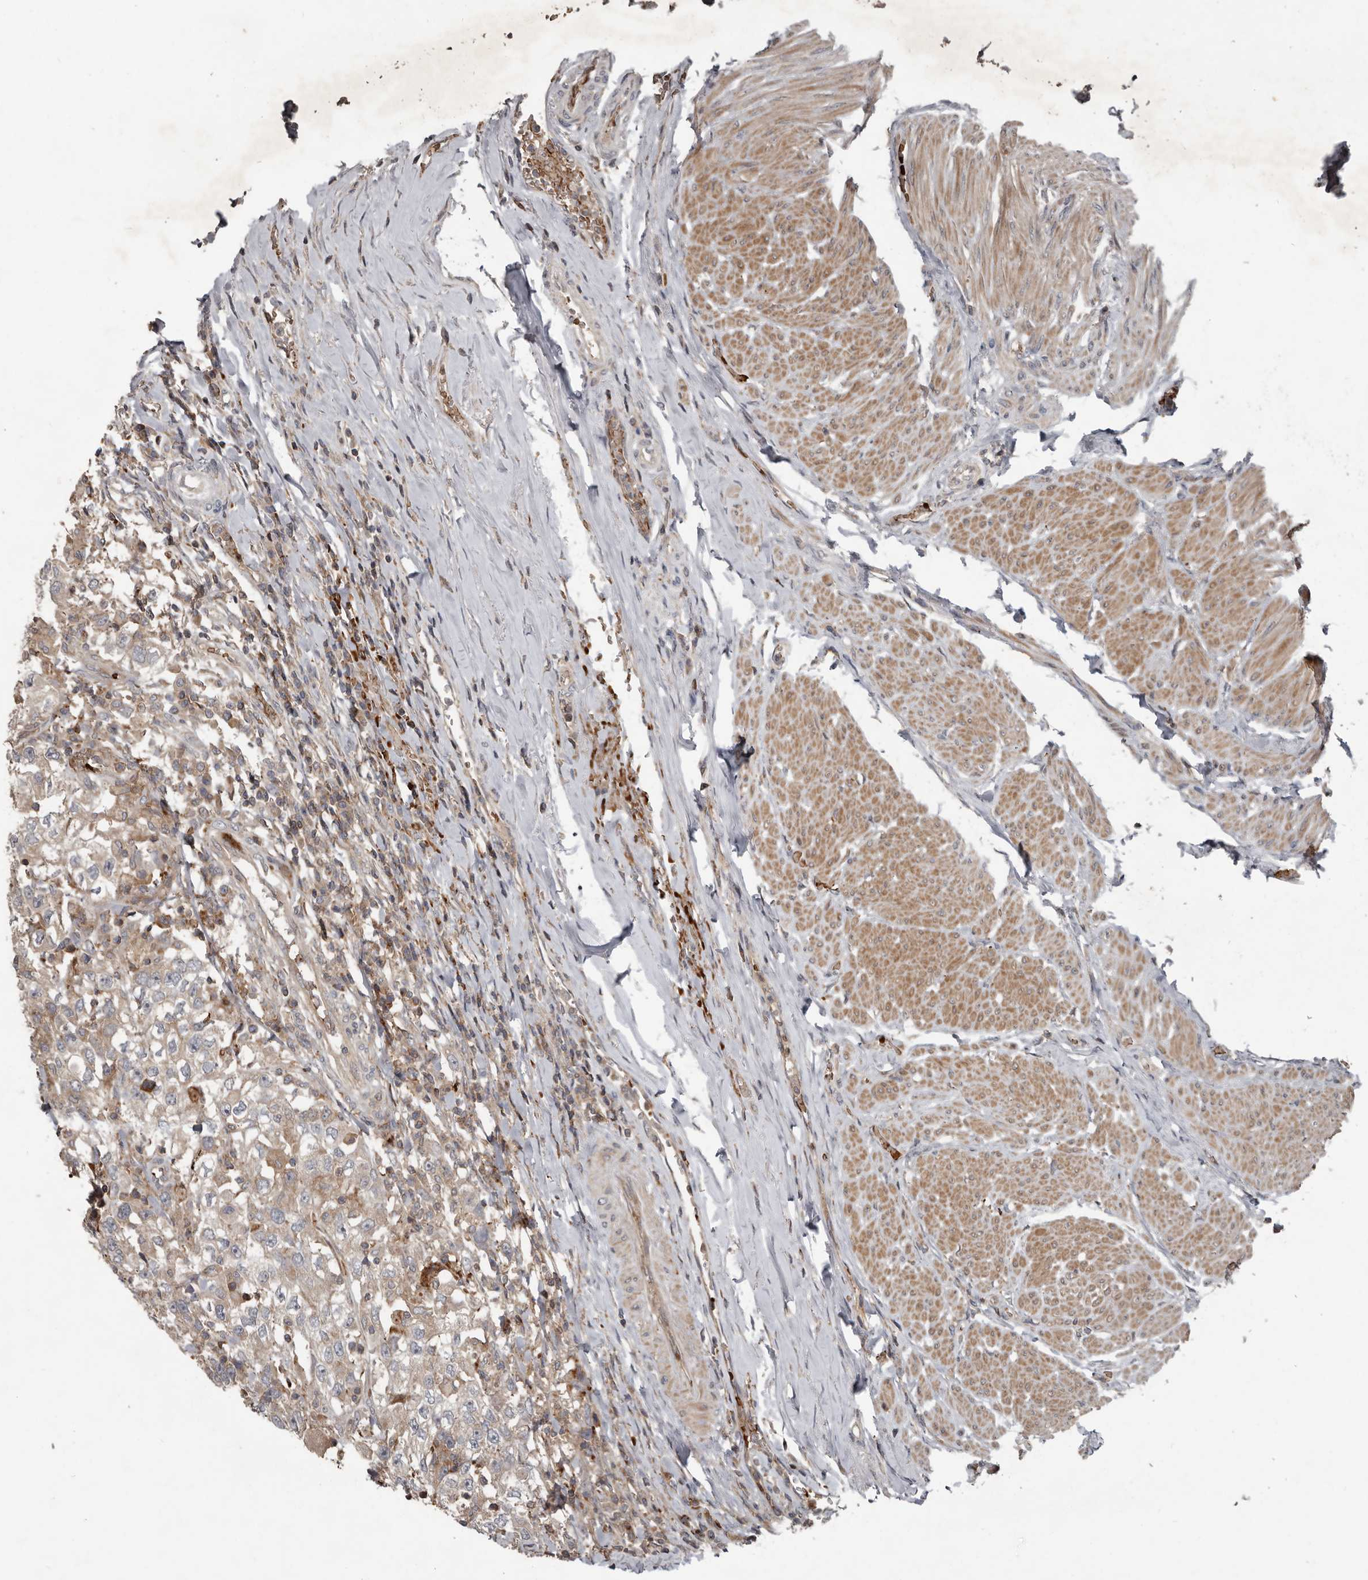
{"staining": {"intensity": "weak", "quantity": "25%-75%", "location": "cytoplasmic/membranous"}, "tissue": "urothelial cancer", "cell_type": "Tumor cells", "image_type": "cancer", "snomed": [{"axis": "morphology", "description": "Urothelial carcinoma, High grade"}, {"axis": "topography", "description": "Urinary bladder"}], "caption": "This micrograph demonstrates immunohistochemistry (IHC) staining of human high-grade urothelial carcinoma, with low weak cytoplasmic/membranous expression in approximately 25%-75% of tumor cells.", "gene": "FBXO31", "patient": {"sex": "female", "age": 80}}